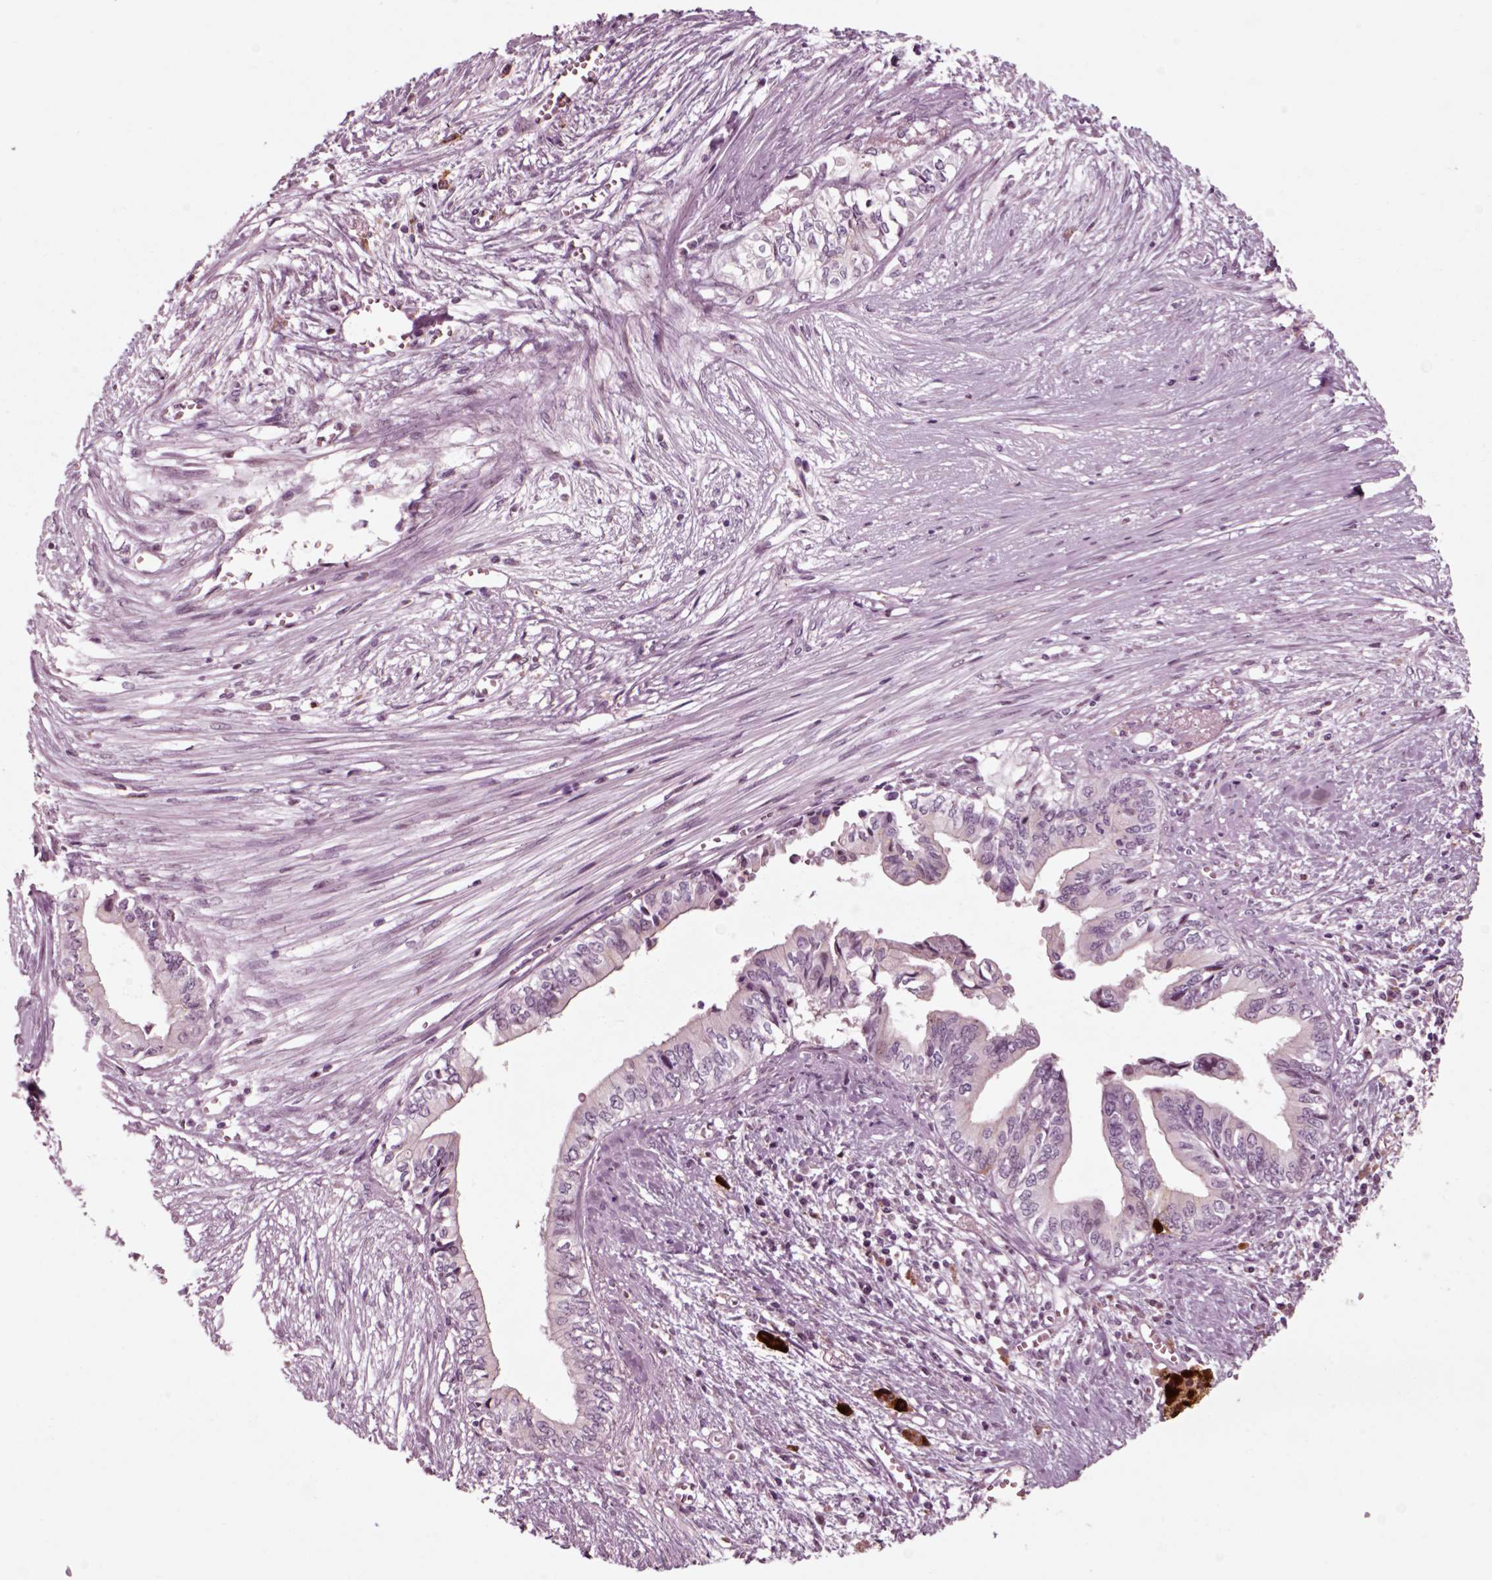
{"staining": {"intensity": "negative", "quantity": "none", "location": "none"}, "tissue": "pancreatic cancer", "cell_type": "Tumor cells", "image_type": "cancer", "snomed": [{"axis": "morphology", "description": "Adenocarcinoma, NOS"}, {"axis": "topography", "description": "Pancreas"}], "caption": "Tumor cells are negative for protein expression in human adenocarcinoma (pancreatic). (Stains: DAB IHC with hematoxylin counter stain, Microscopy: brightfield microscopy at high magnification).", "gene": "CHGB", "patient": {"sex": "female", "age": 61}}